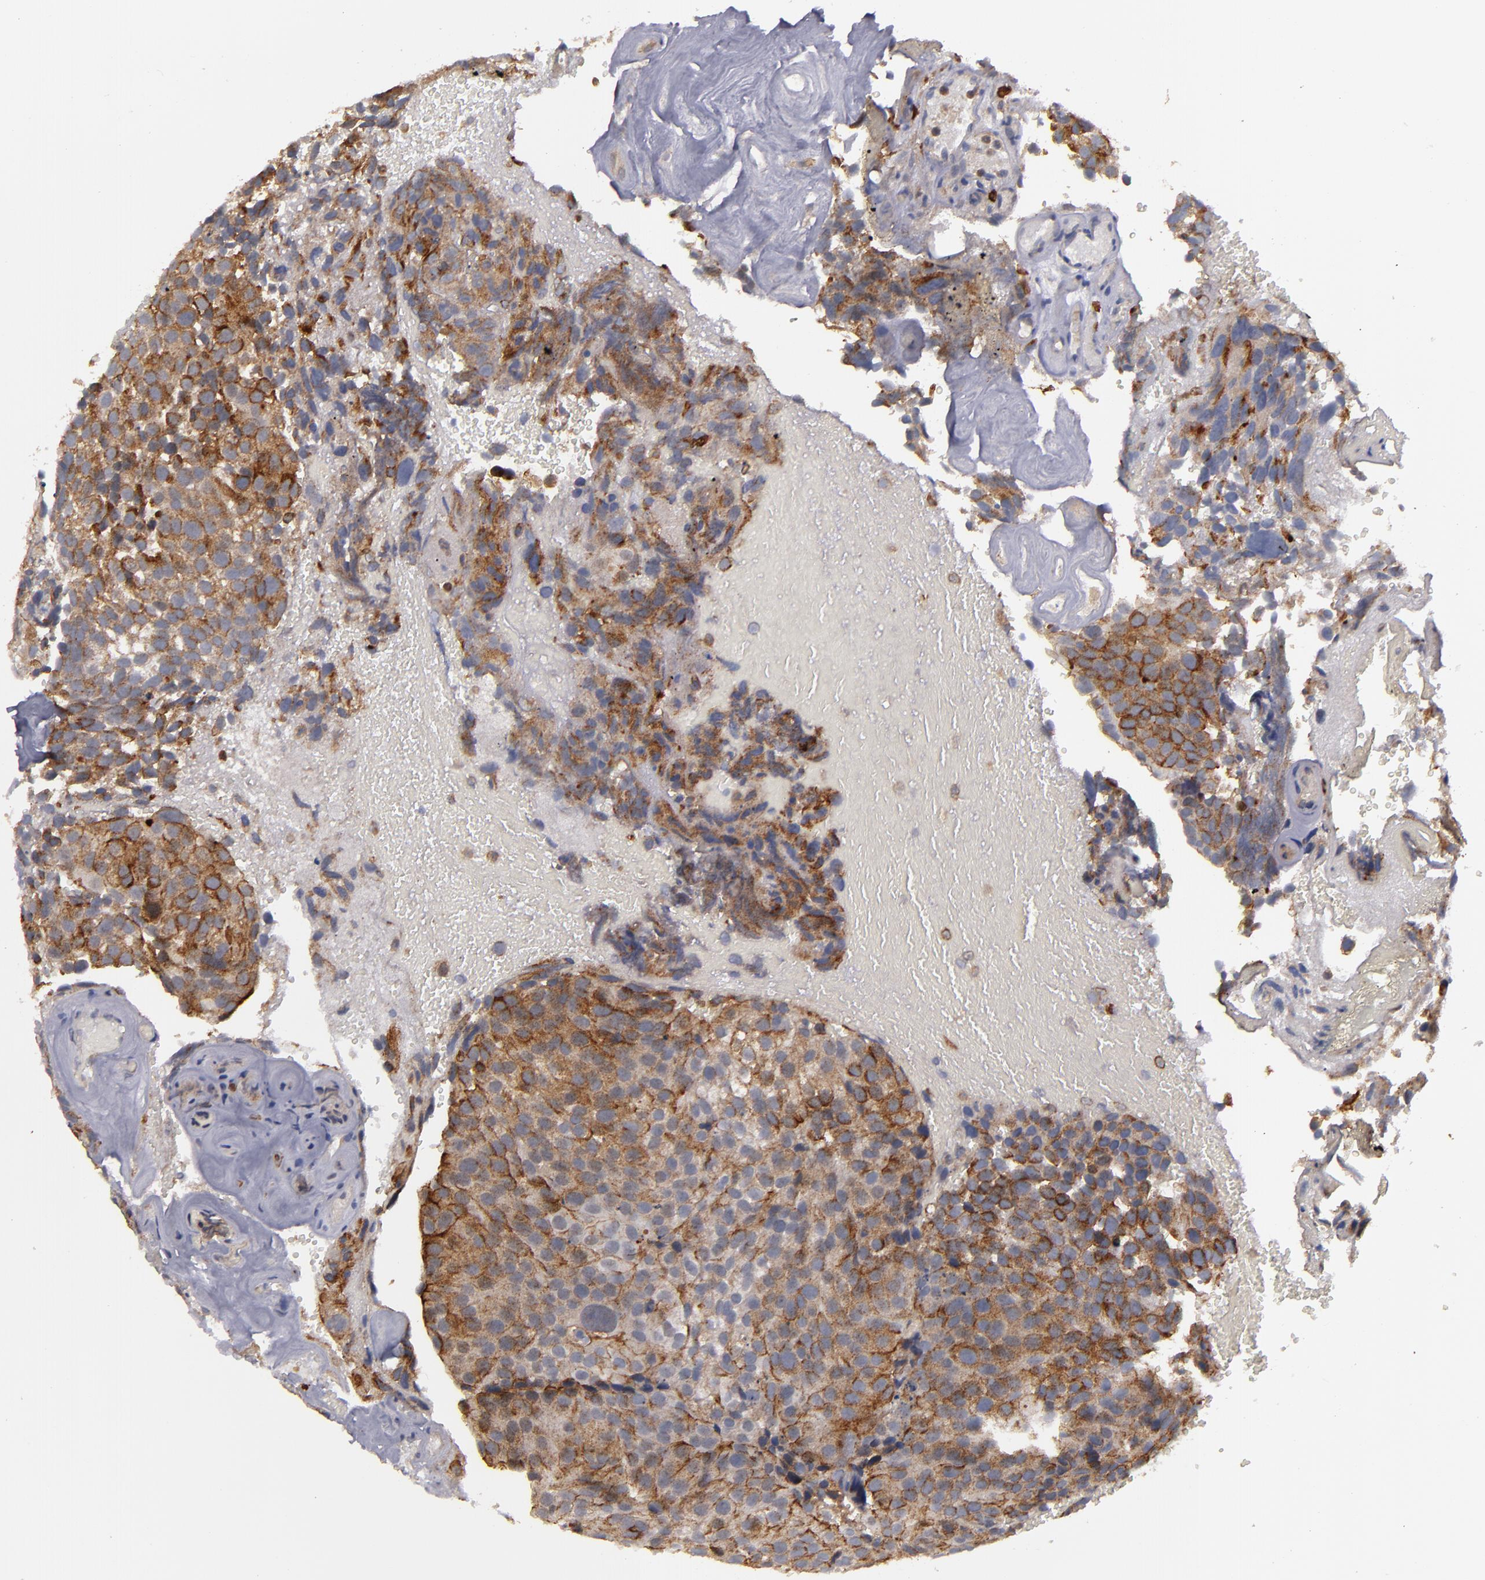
{"staining": {"intensity": "moderate", "quantity": "25%-75%", "location": "cytoplasmic/membranous"}, "tissue": "urothelial cancer", "cell_type": "Tumor cells", "image_type": "cancer", "snomed": [{"axis": "morphology", "description": "Urothelial carcinoma, High grade"}, {"axis": "topography", "description": "Urinary bladder"}], "caption": "Human urothelial carcinoma (high-grade) stained for a protein (brown) demonstrates moderate cytoplasmic/membranous positive staining in approximately 25%-75% of tumor cells.", "gene": "STX3", "patient": {"sex": "male", "age": 72}}